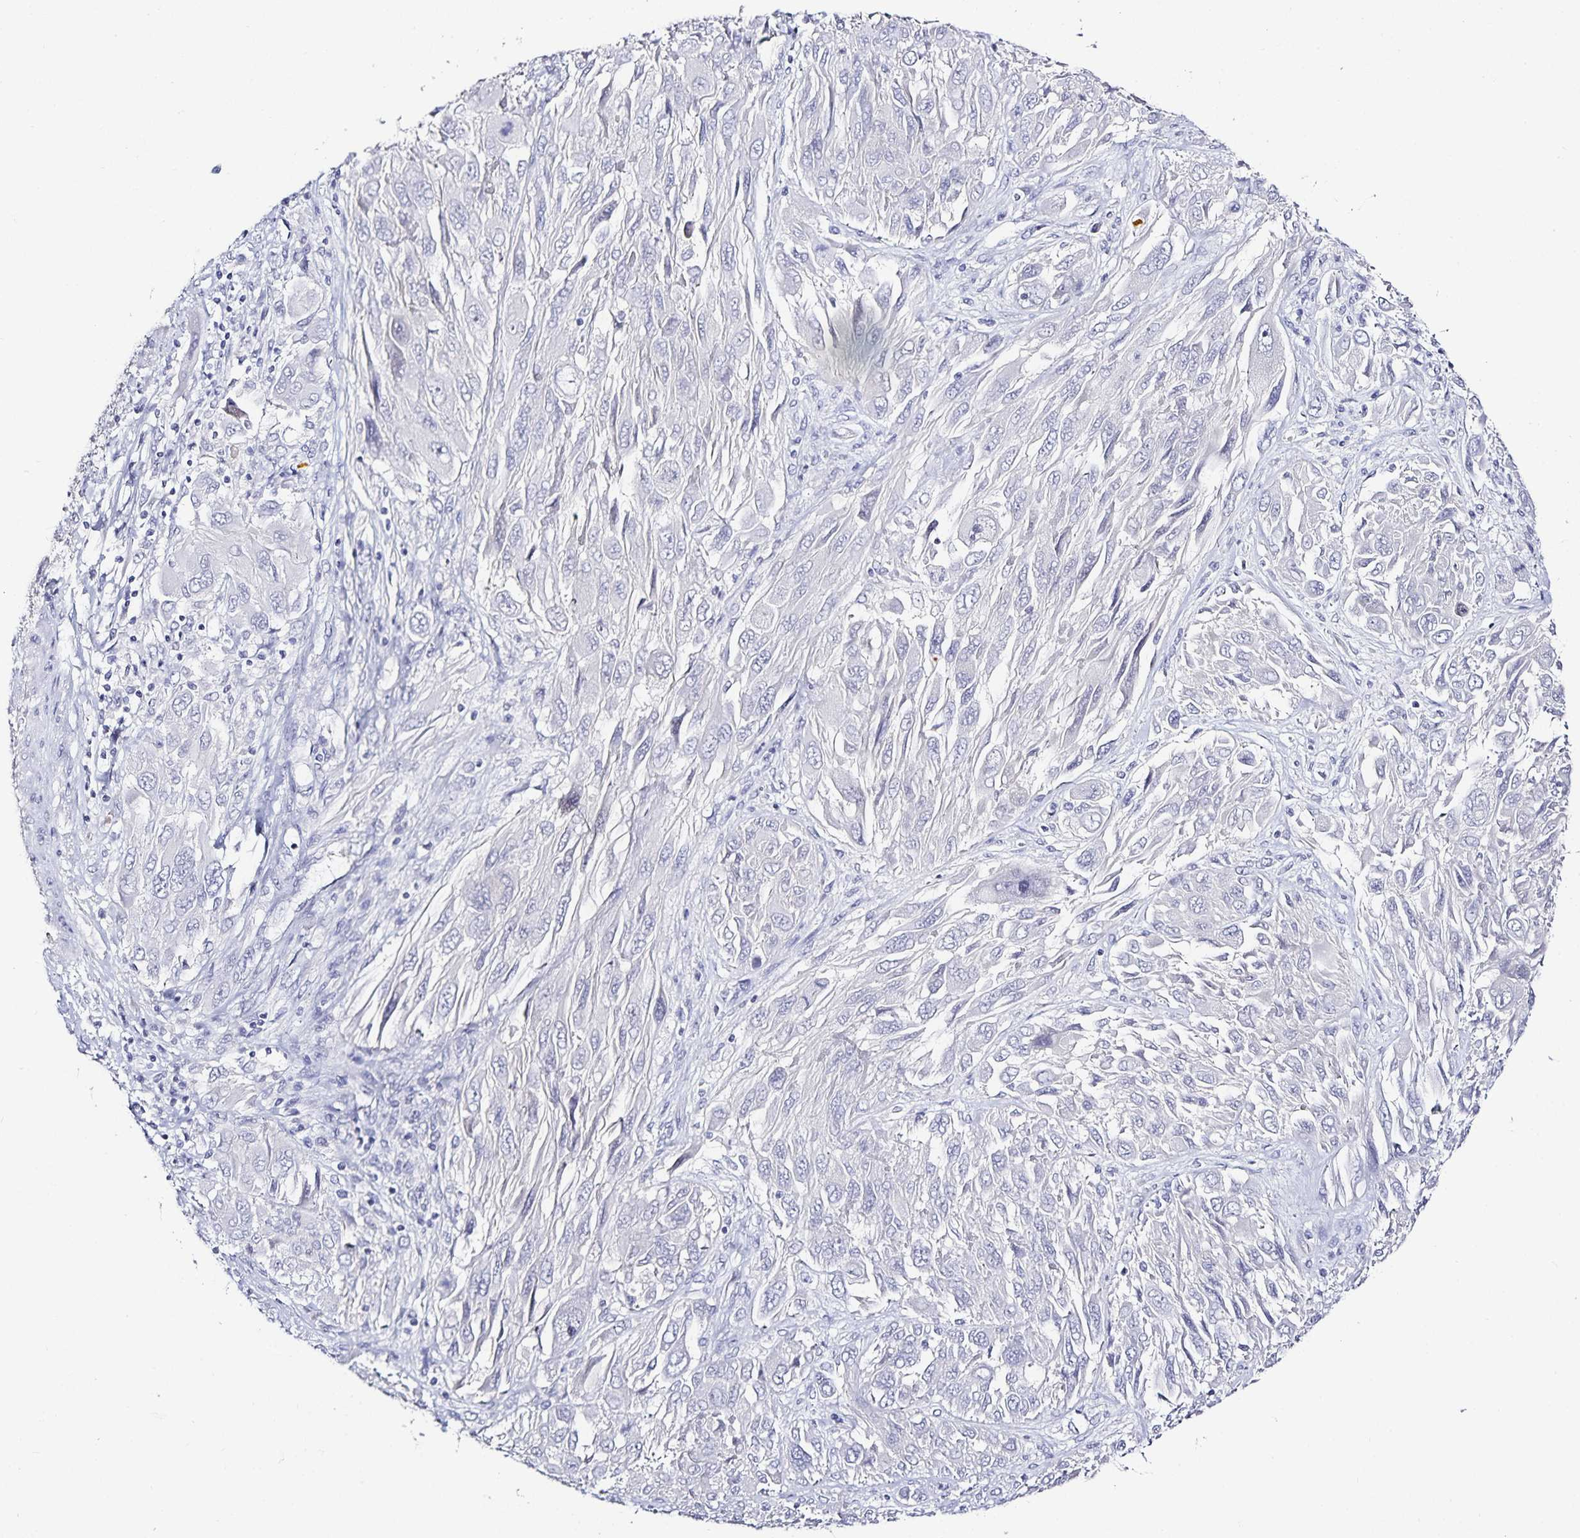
{"staining": {"intensity": "negative", "quantity": "none", "location": "none"}, "tissue": "melanoma", "cell_type": "Tumor cells", "image_type": "cancer", "snomed": [{"axis": "morphology", "description": "Malignant melanoma, NOS"}, {"axis": "topography", "description": "Skin"}], "caption": "Immunohistochemical staining of malignant melanoma exhibits no significant staining in tumor cells.", "gene": "TTR", "patient": {"sex": "female", "age": 91}}